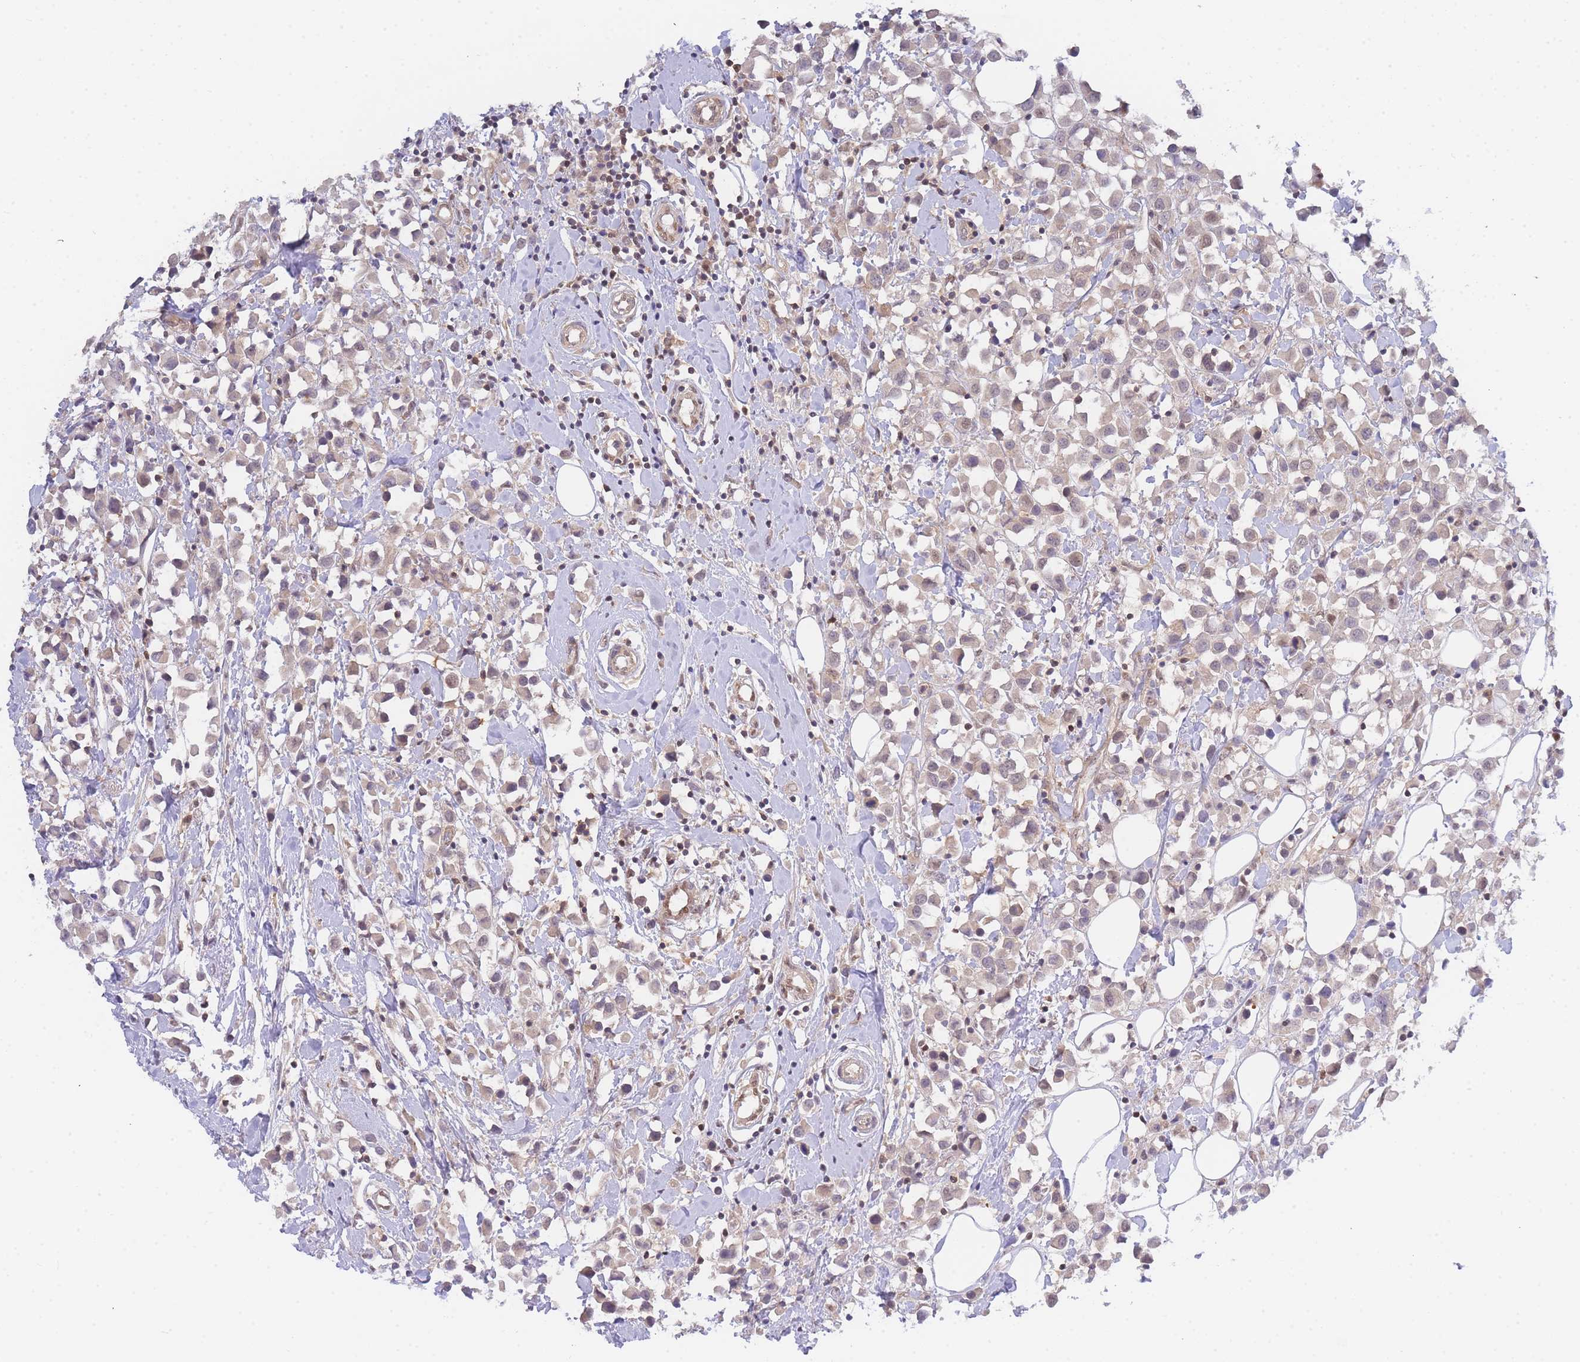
{"staining": {"intensity": "weak", "quantity": "25%-75%", "location": "cytoplasmic/membranous"}, "tissue": "breast cancer", "cell_type": "Tumor cells", "image_type": "cancer", "snomed": [{"axis": "morphology", "description": "Duct carcinoma"}, {"axis": "topography", "description": "Breast"}], "caption": "Tumor cells display weak cytoplasmic/membranous expression in about 25%-75% of cells in breast cancer.", "gene": "KIAA1191", "patient": {"sex": "female", "age": 61}}